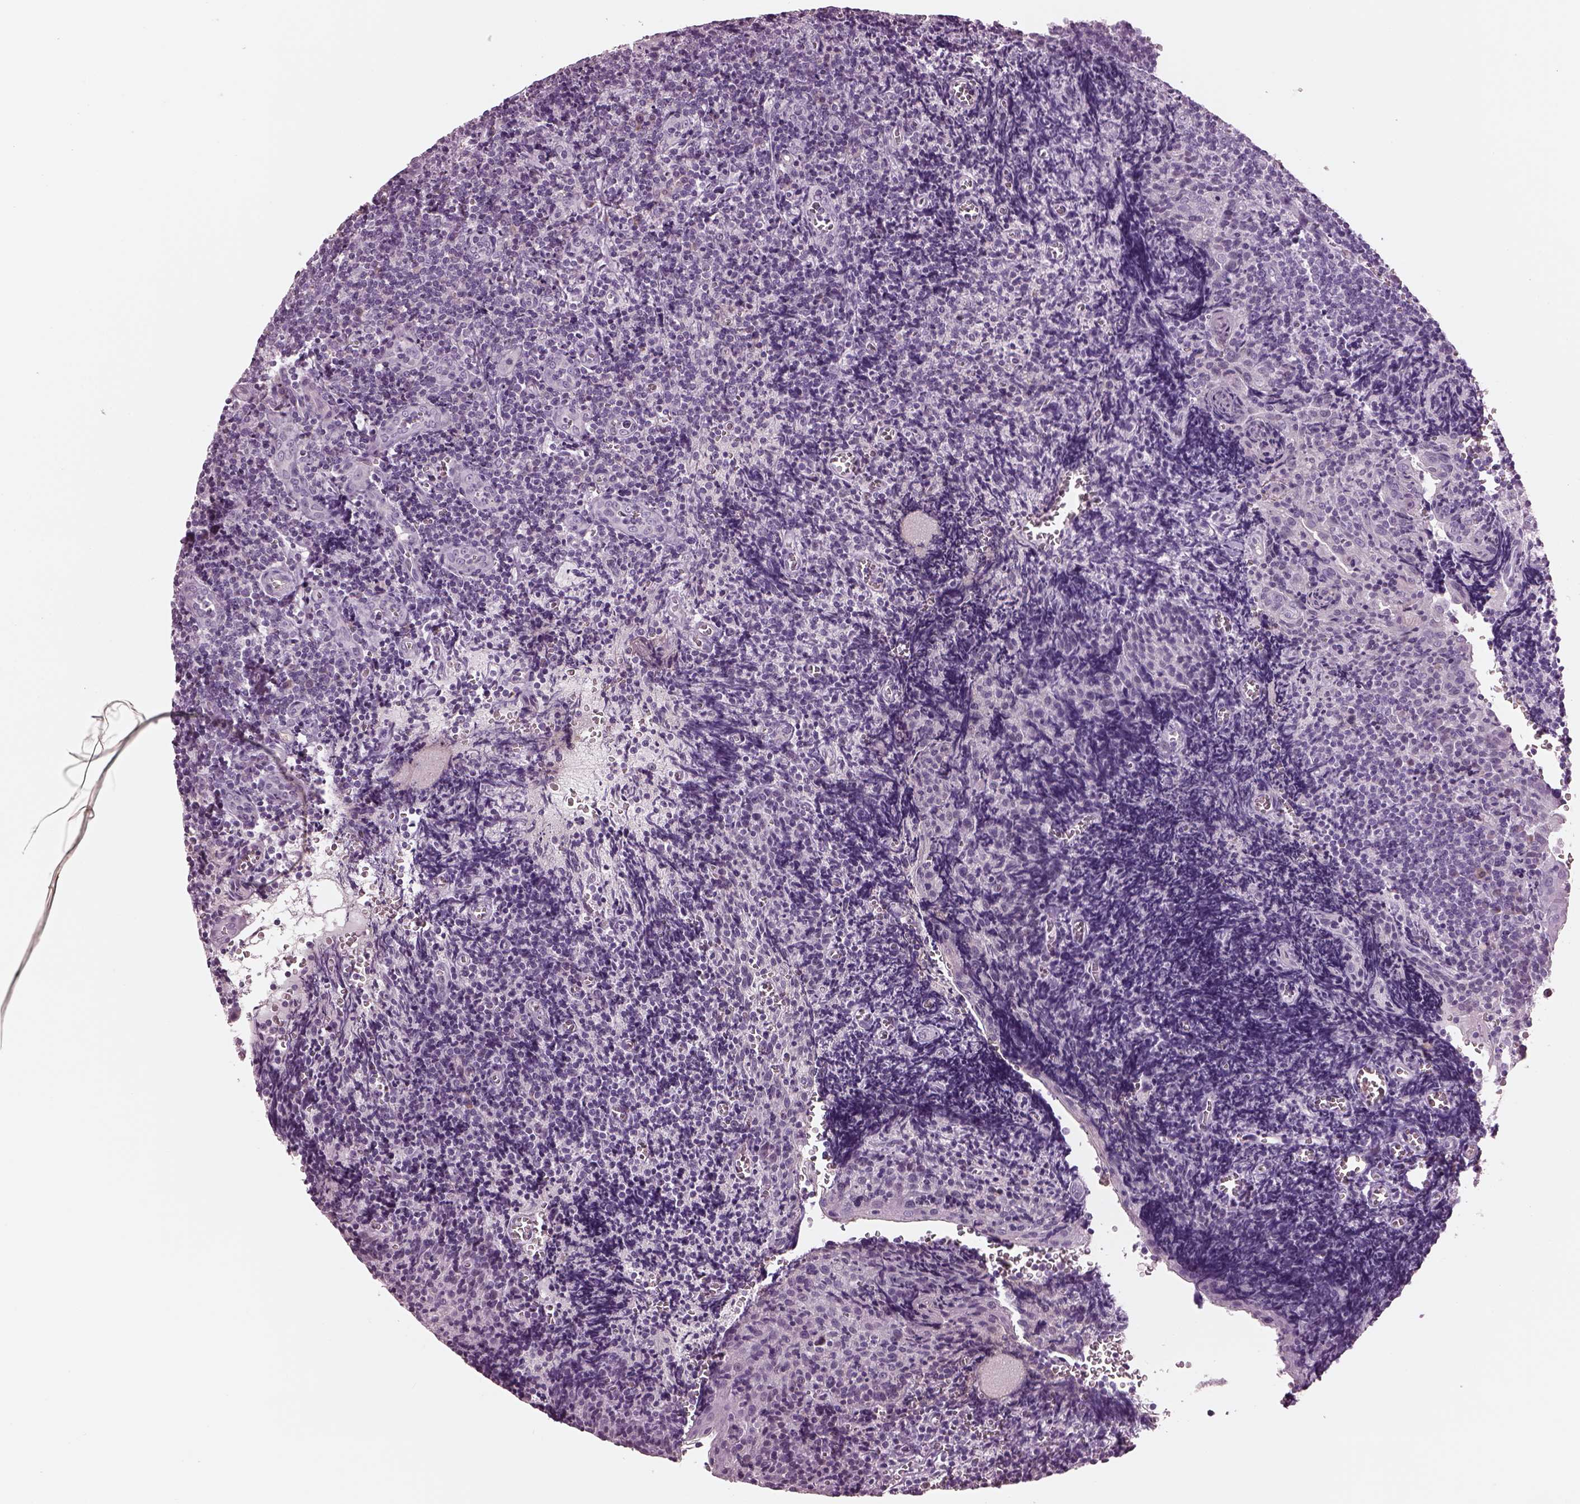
{"staining": {"intensity": "negative", "quantity": "none", "location": "none"}, "tissue": "tonsil", "cell_type": "Germinal center cells", "image_type": "normal", "snomed": [{"axis": "morphology", "description": "Normal tissue, NOS"}, {"axis": "morphology", "description": "Inflammation, NOS"}, {"axis": "topography", "description": "Tonsil"}], "caption": "This image is of unremarkable tonsil stained with immunohistochemistry to label a protein in brown with the nuclei are counter-stained blue. There is no expression in germinal center cells.", "gene": "CYLC1", "patient": {"sex": "female", "age": 31}}